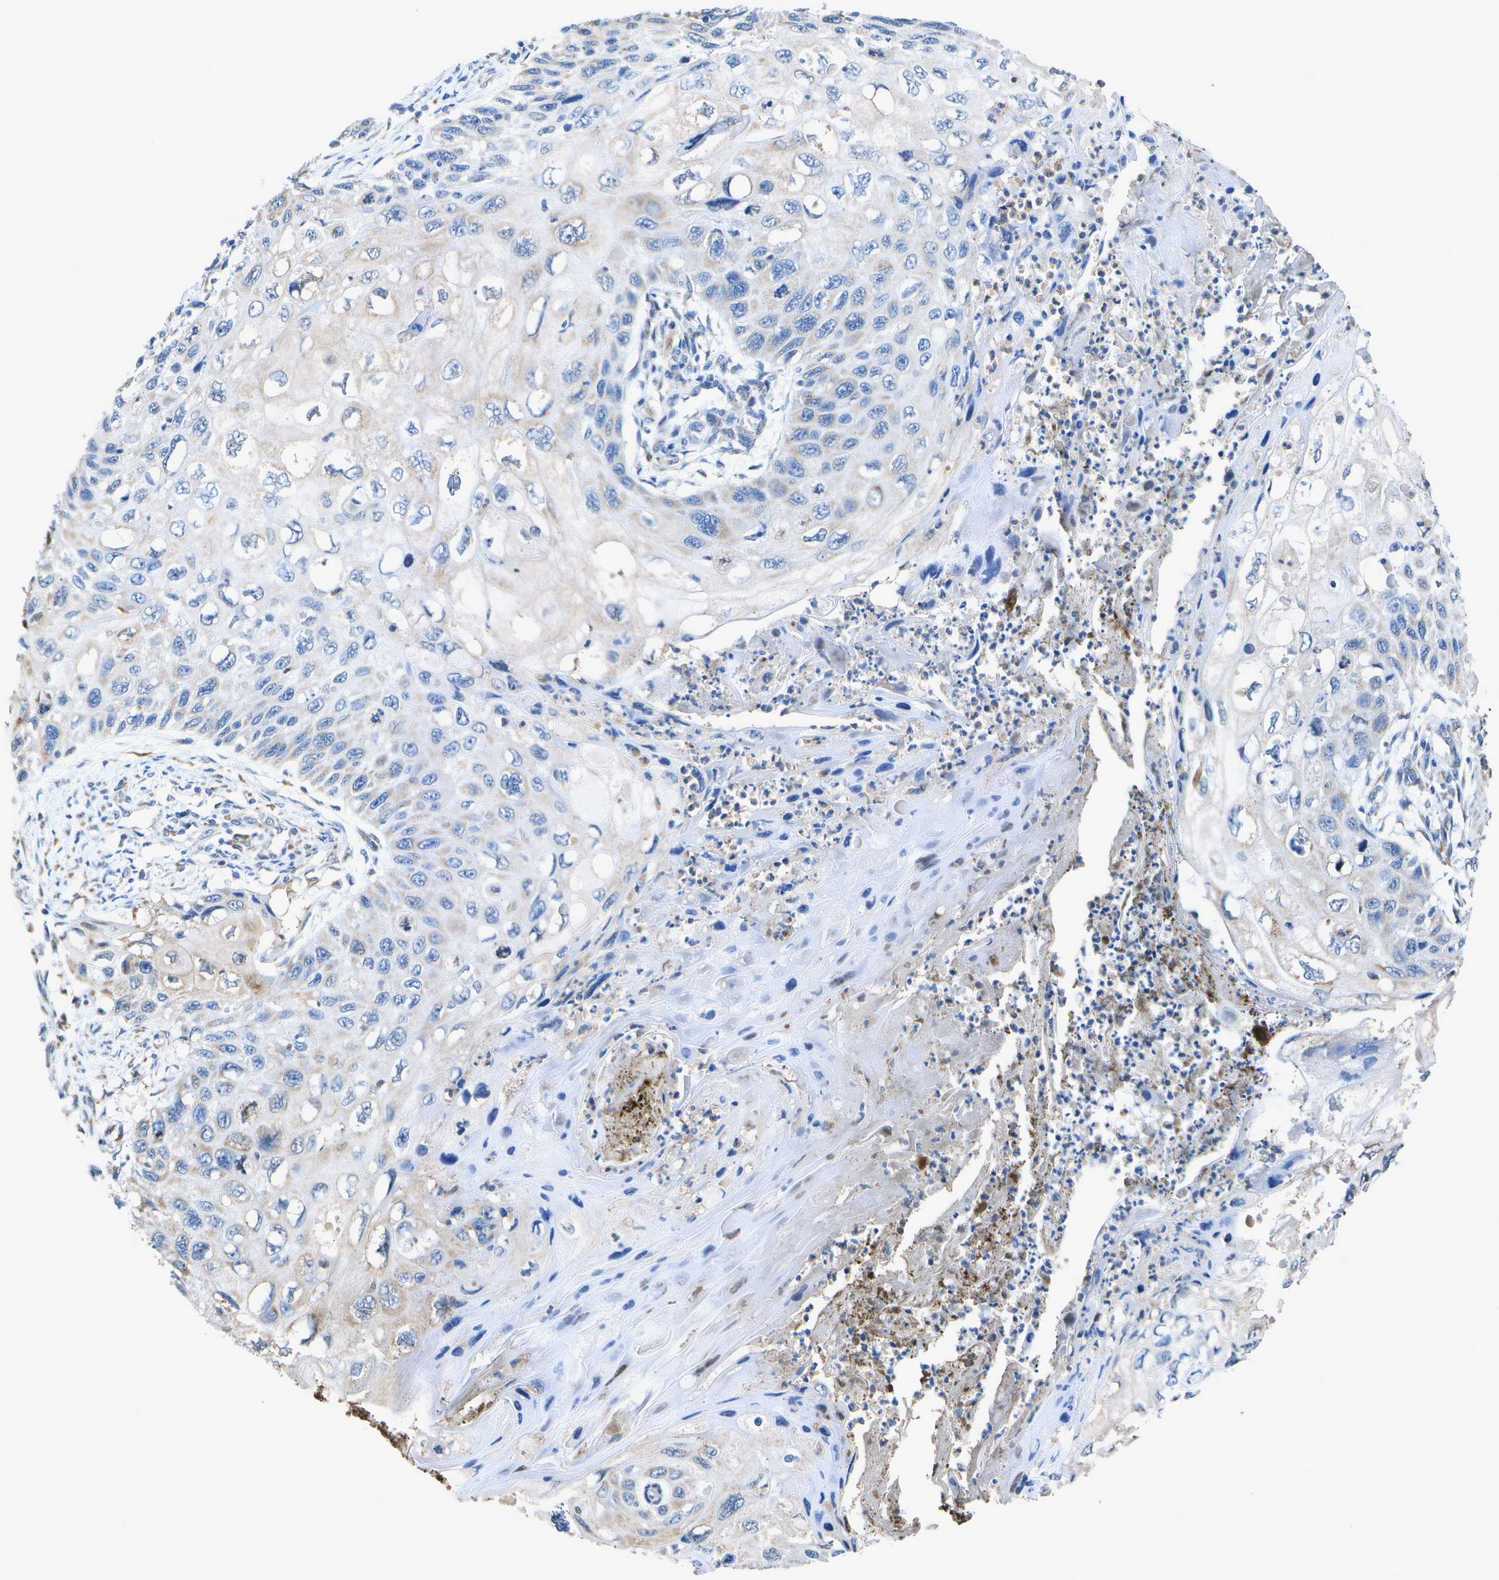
{"staining": {"intensity": "negative", "quantity": "none", "location": "none"}, "tissue": "cervical cancer", "cell_type": "Tumor cells", "image_type": "cancer", "snomed": [{"axis": "morphology", "description": "Squamous cell carcinoma, NOS"}, {"axis": "topography", "description": "Cervix"}], "caption": "Human squamous cell carcinoma (cervical) stained for a protein using IHC shows no expression in tumor cells.", "gene": "DSE", "patient": {"sex": "female", "age": 70}}